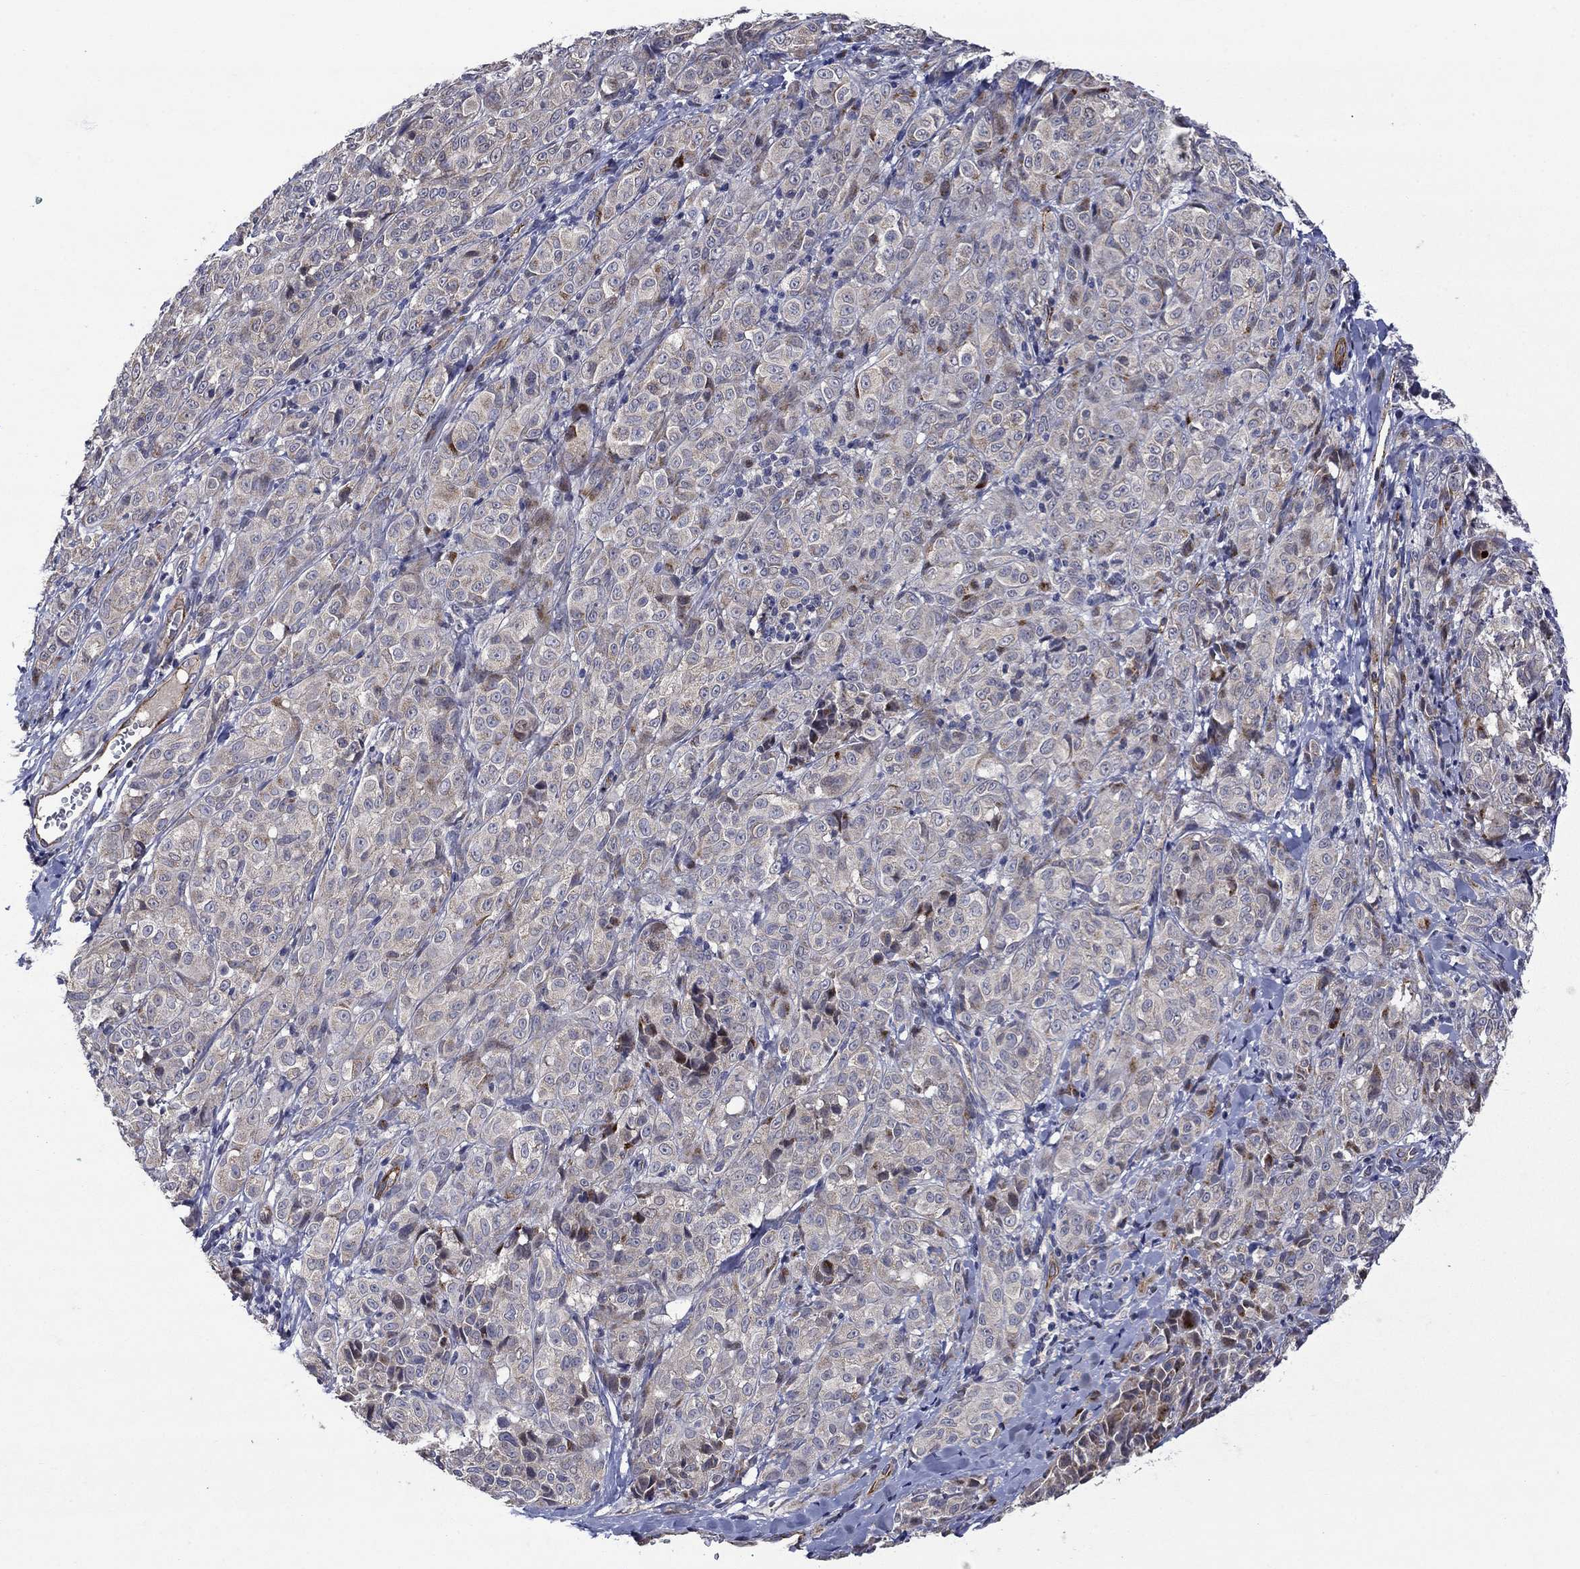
{"staining": {"intensity": "moderate", "quantity": "<25%", "location": "cytoplasmic/membranous"}, "tissue": "melanoma", "cell_type": "Tumor cells", "image_type": "cancer", "snomed": [{"axis": "morphology", "description": "Malignant melanoma, NOS"}, {"axis": "topography", "description": "Skin"}], "caption": "Immunohistochemistry (IHC) (DAB (3,3'-diaminobenzidine)) staining of melanoma demonstrates moderate cytoplasmic/membranous protein expression in approximately <25% of tumor cells.", "gene": "SLC7A1", "patient": {"sex": "male", "age": 89}}